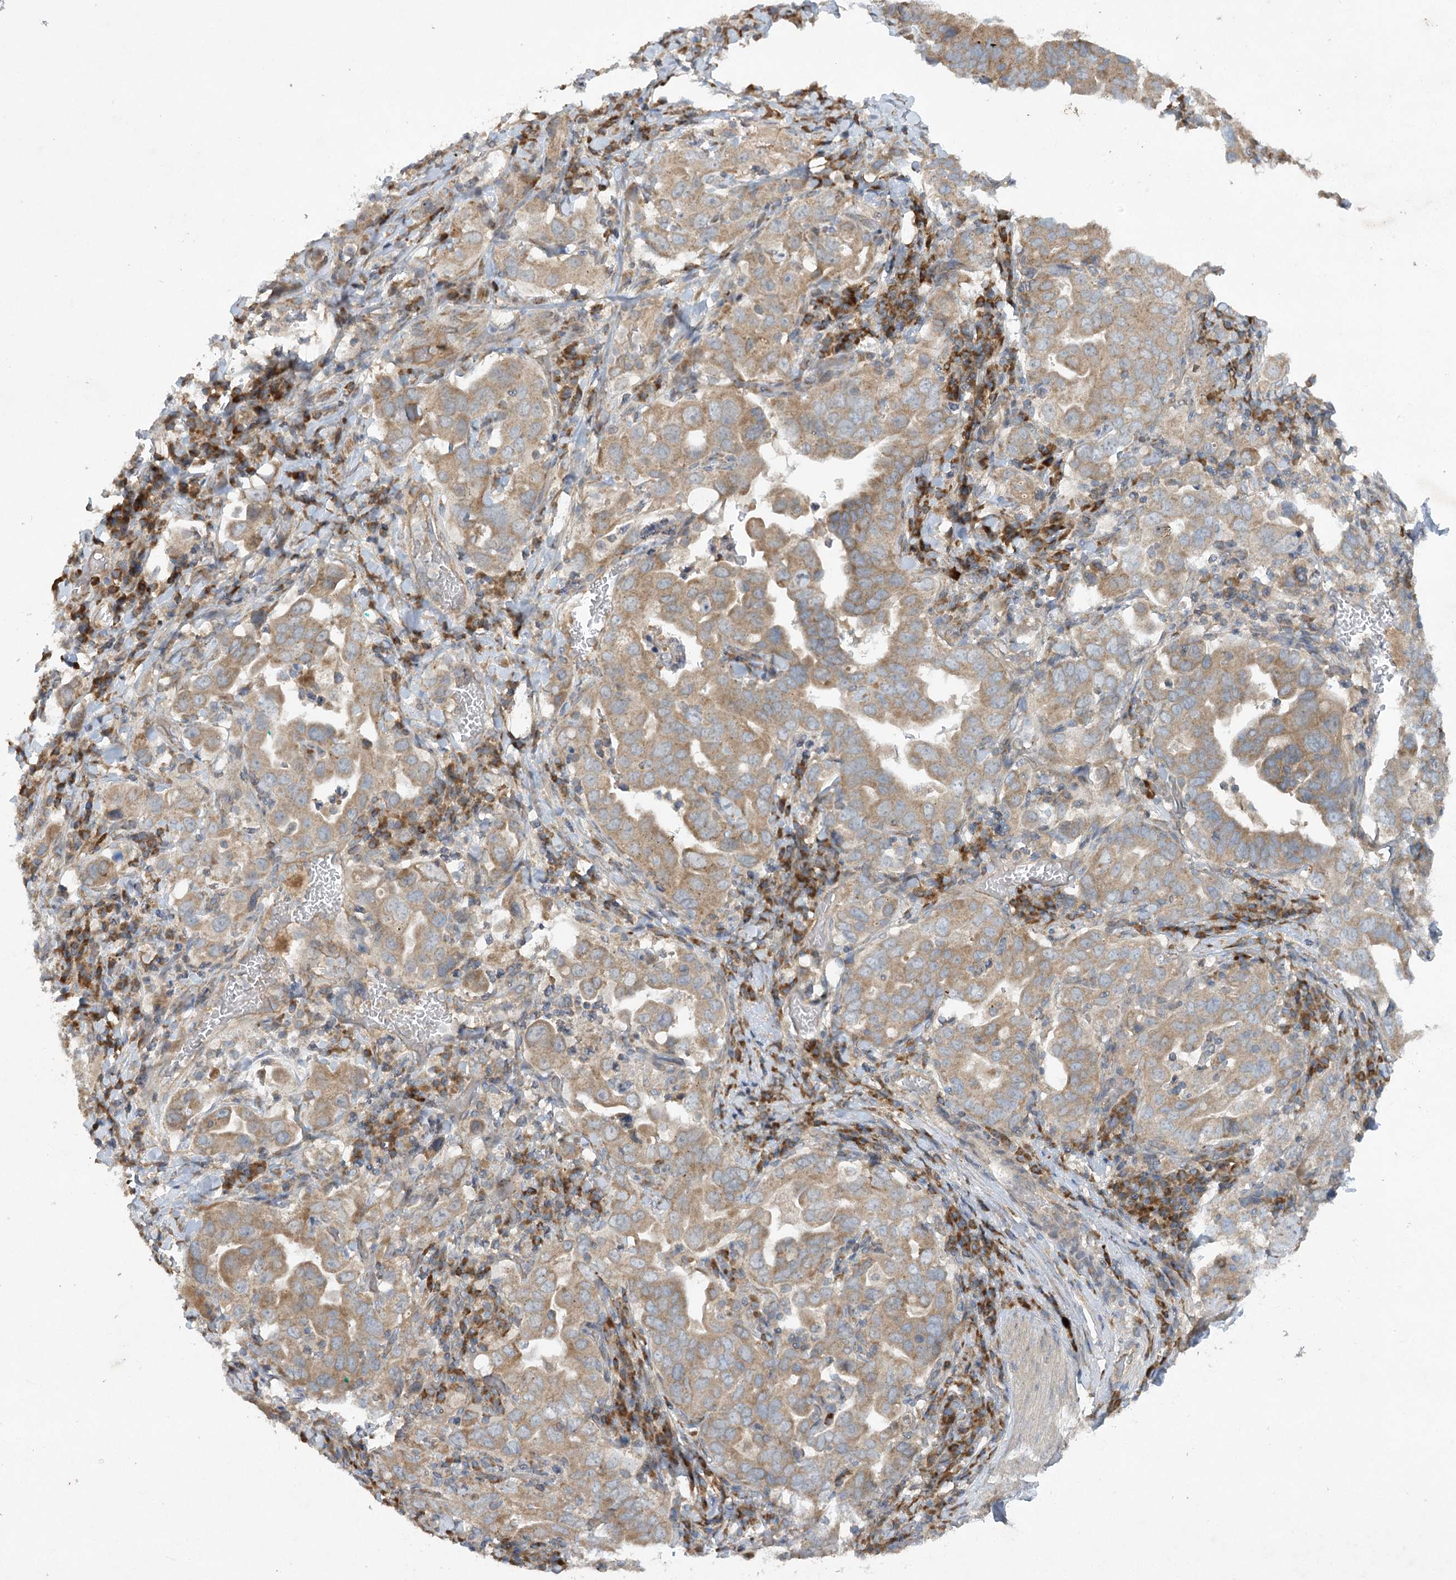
{"staining": {"intensity": "moderate", "quantity": ">75%", "location": "cytoplasmic/membranous"}, "tissue": "stomach cancer", "cell_type": "Tumor cells", "image_type": "cancer", "snomed": [{"axis": "morphology", "description": "Adenocarcinoma, NOS"}, {"axis": "topography", "description": "Stomach, upper"}], "caption": "Stomach cancer (adenocarcinoma) was stained to show a protein in brown. There is medium levels of moderate cytoplasmic/membranous expression in about >75% of tumor cells. (DAB (3,3'-diaminobenzidine) = brown stain, brightfield microscopy at high magnification).", "gene": "TRAF3IP1", "patient": {"sex": "male", "age": 62}}